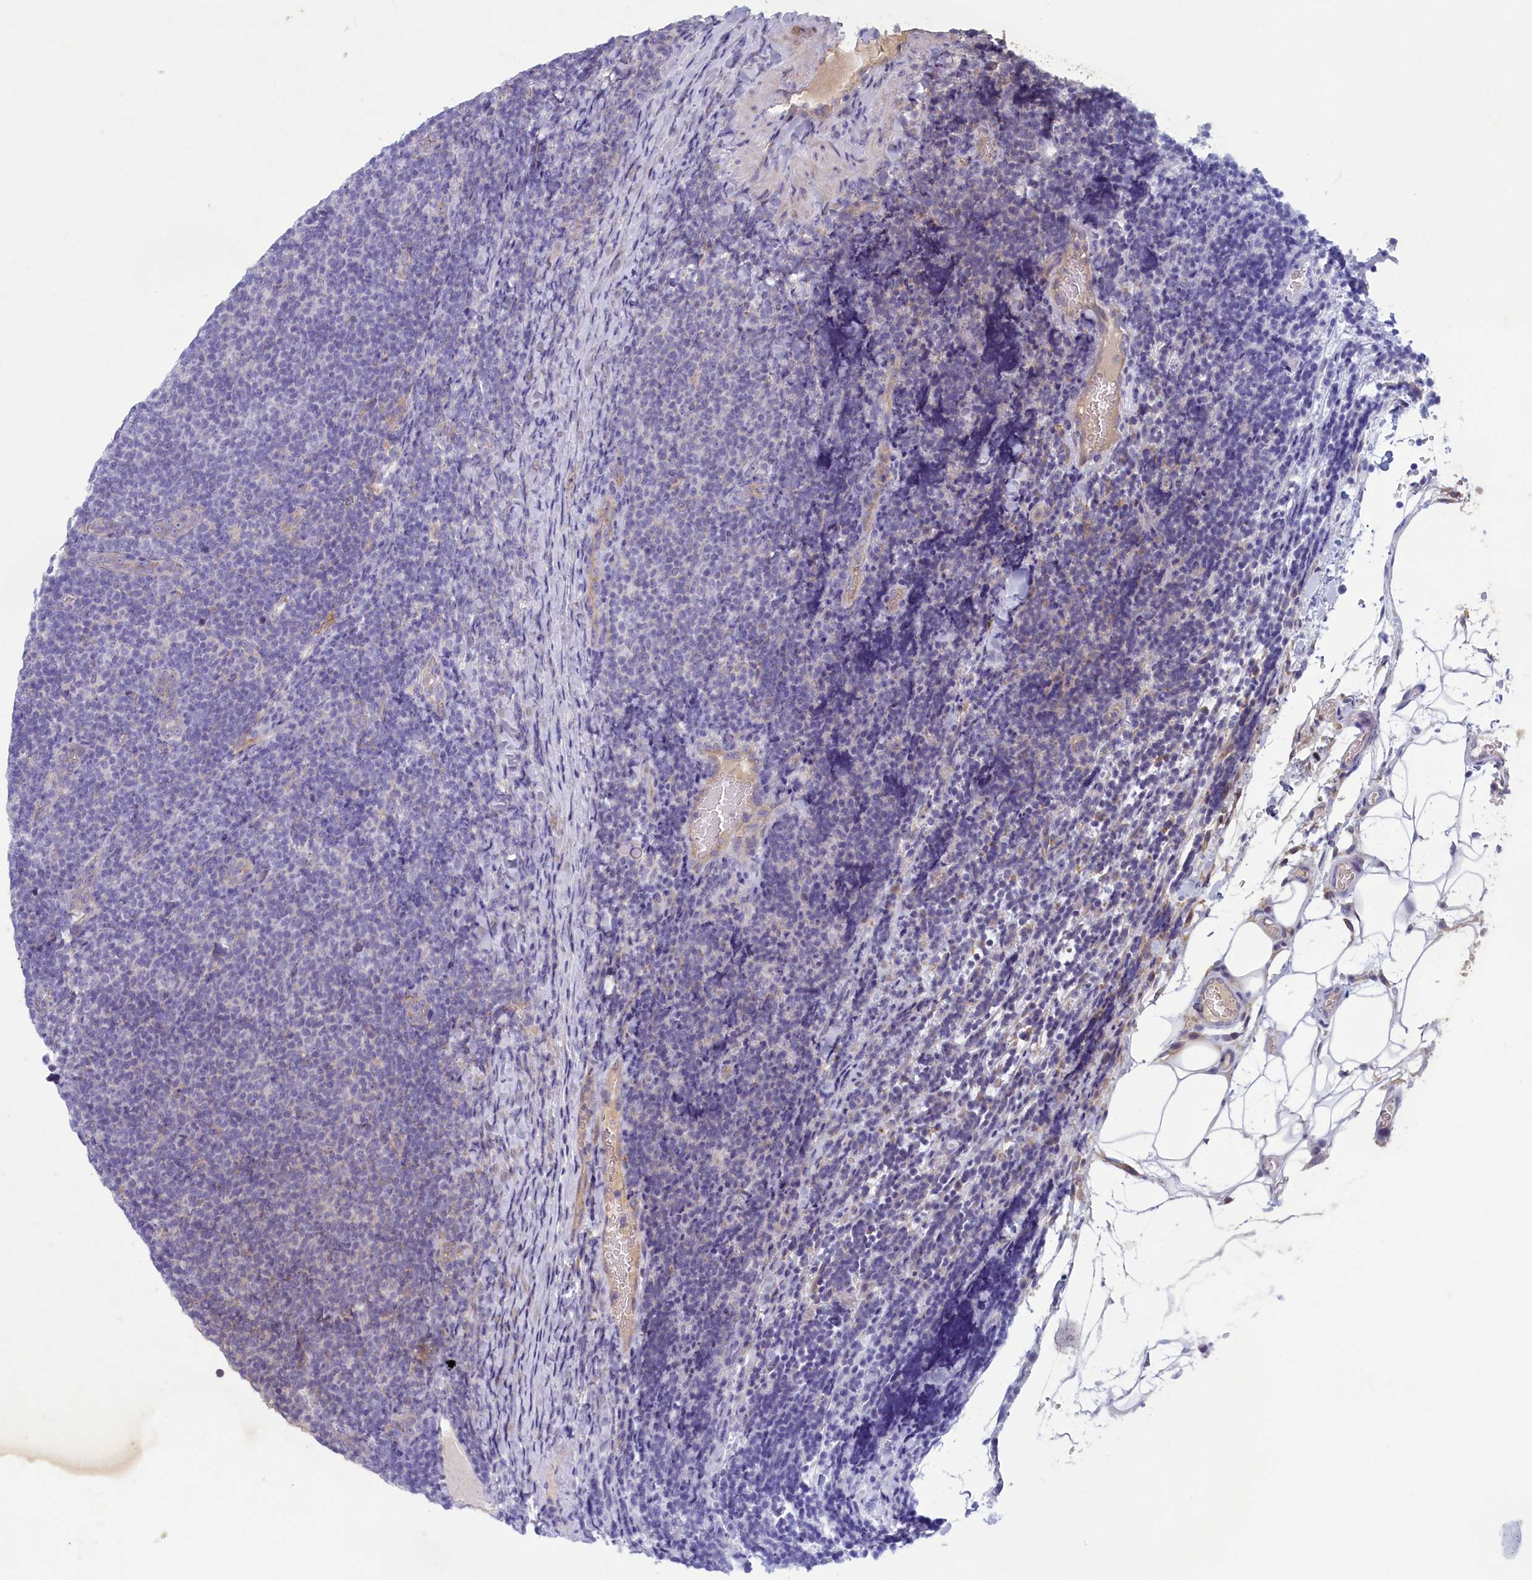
{"staining": {"intensity": "negative", "quantity": "none", "location": "none"}, "tissue": "lymphoma", "cell_type": "Tumor cells", "image_type": "cancer", "snomed": [{"axis": "morphology", "description": "Malignant lymphoma, non-Hodgkin's type, Low grade"}, {"axis": "topography", "description": "Lymph node"}], "caption": "IHC photomicrograph of lymphoma stained for a protein (brown), which reveals no positivity in tumor cells.", "gene": "PLEKHG6", "patient": {"sex": "male", "age": 66}}